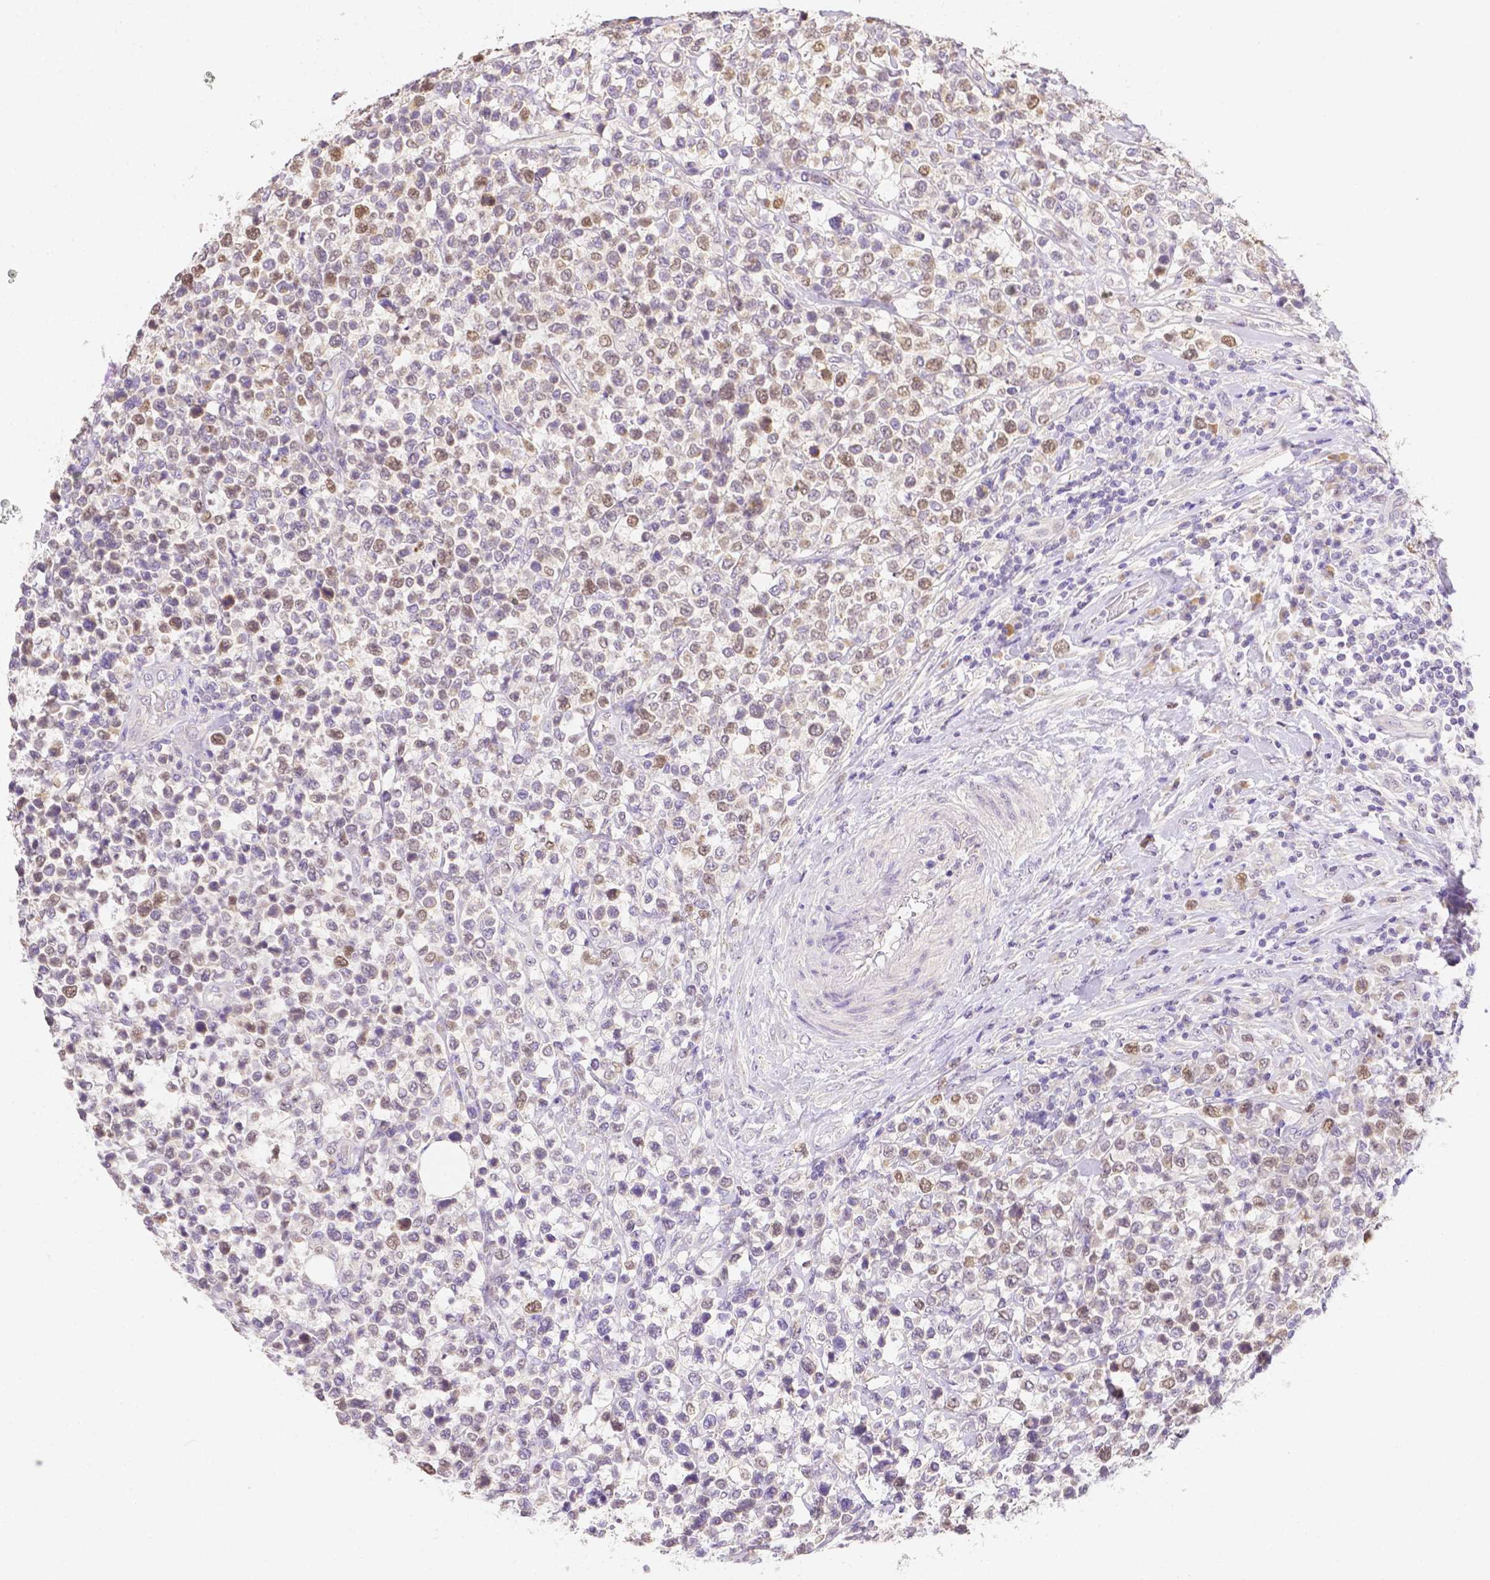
{"staining": {"intensity": "weak", "quantity": "<25%", "location": "nuclear"}, "tissue": "lymphoma", "cell_type": "Tumor cells", "image_type": "cancer", "snomed": [{"axis": "morphology", "description": "Malignant lymphoma, non-Hodgkin's type, High grade"}, {"axis": "topography", "description": "Soft tissue"}], "caption": "Immunohistochemical staining of human malignant lymphoma, non-Hodgkin's type (high-grade) displays no significant positivity in tumor cells.", "gene": "C10orf67", "patient": {"sex": "female", "age": 56}}